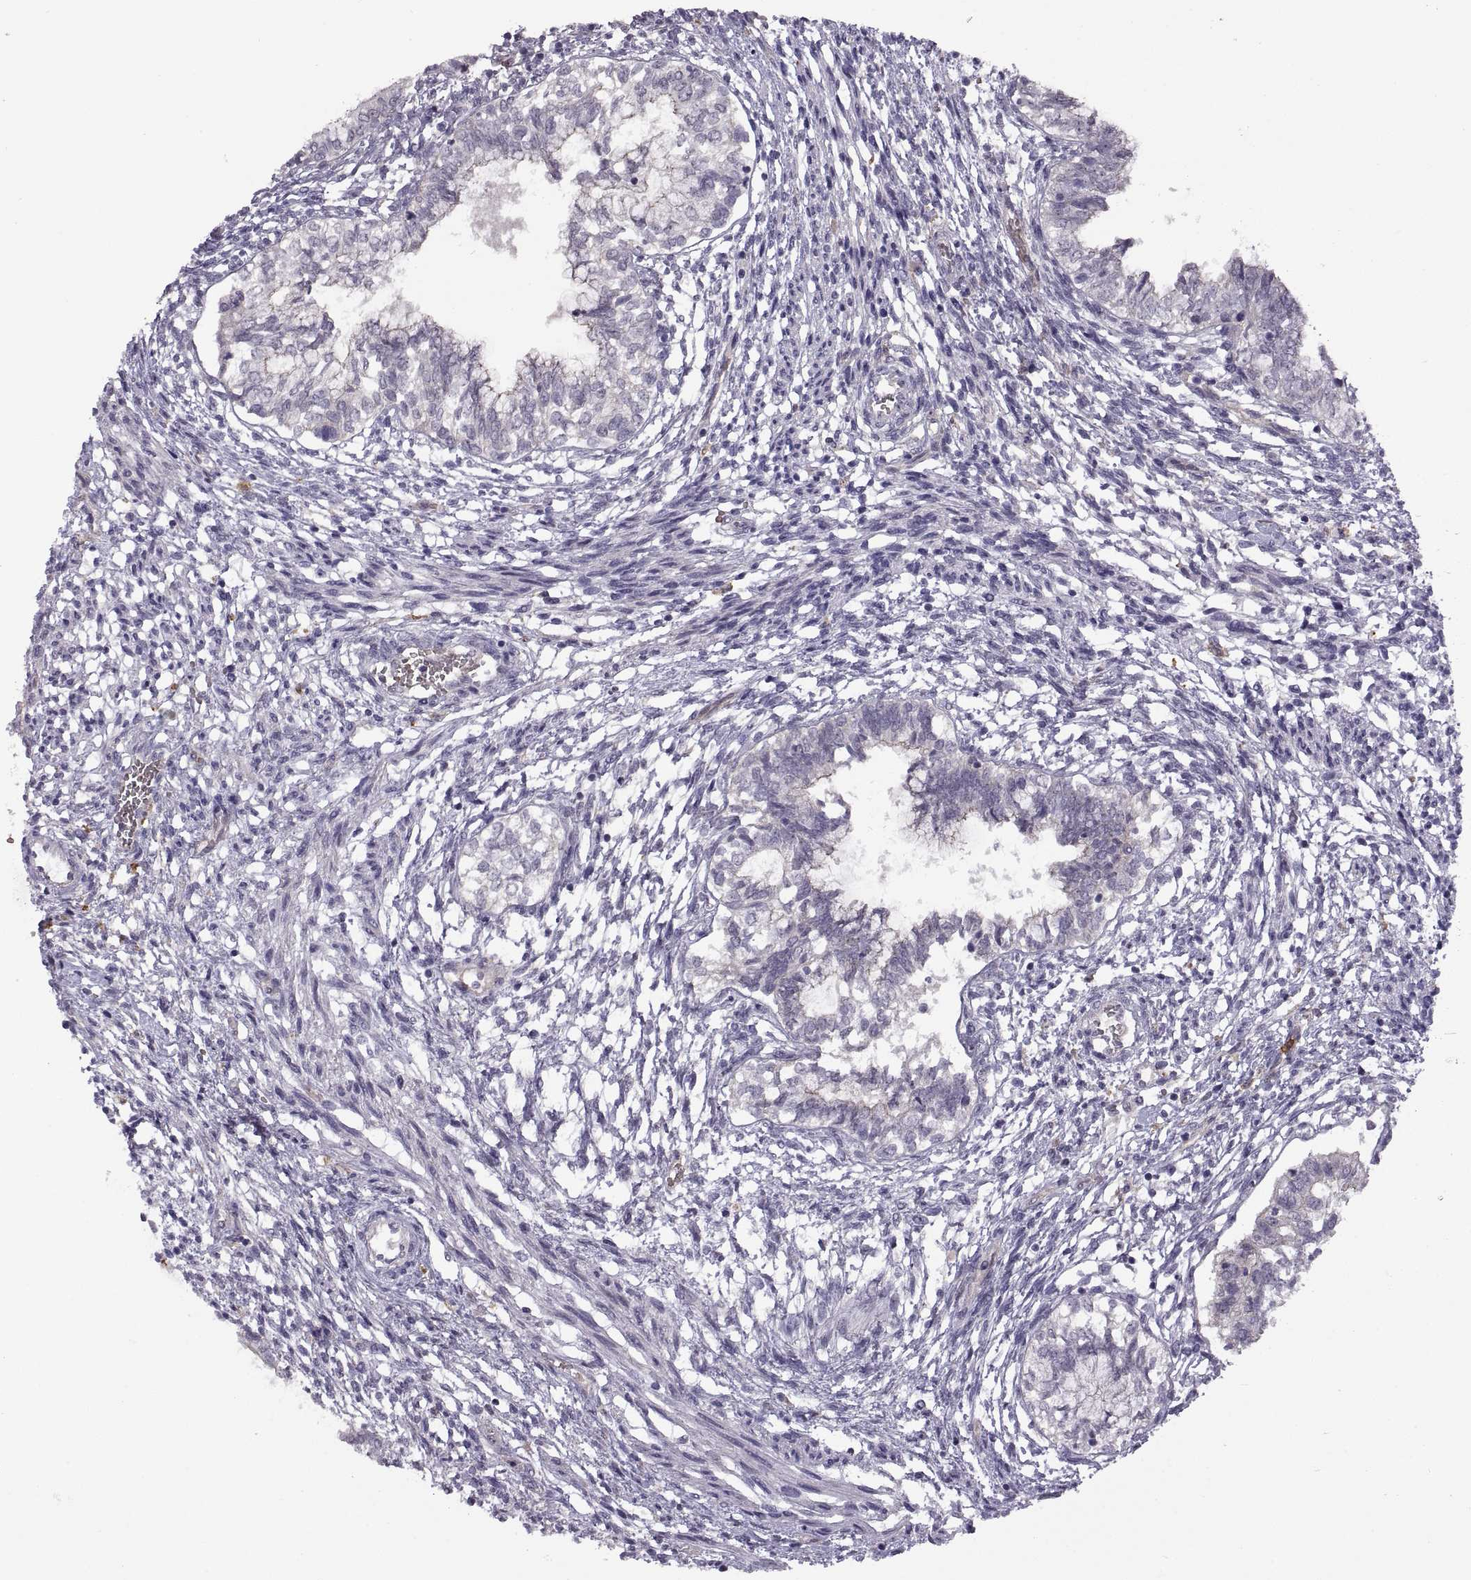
{"staining": {"intensity": "negative", "quantity": "none", "location": "none"}, "tissue": "testis cancer", "cell_type": "Tumor cells", "image_type": "cancer", "snomed": [{"axis": "morphology", "description": "Carcinoma, Embryonal, NOS"}, {"axis": "topography", "description": "Testis"}], "caption": "High power microscopy photomicrograph of an immunohistochemistry (IHC) micrograph of testis cancer, revealing no significant expression in tumor cells.", "gene": "MEIOC", "patient": {"sex": "male", "age": 37}}